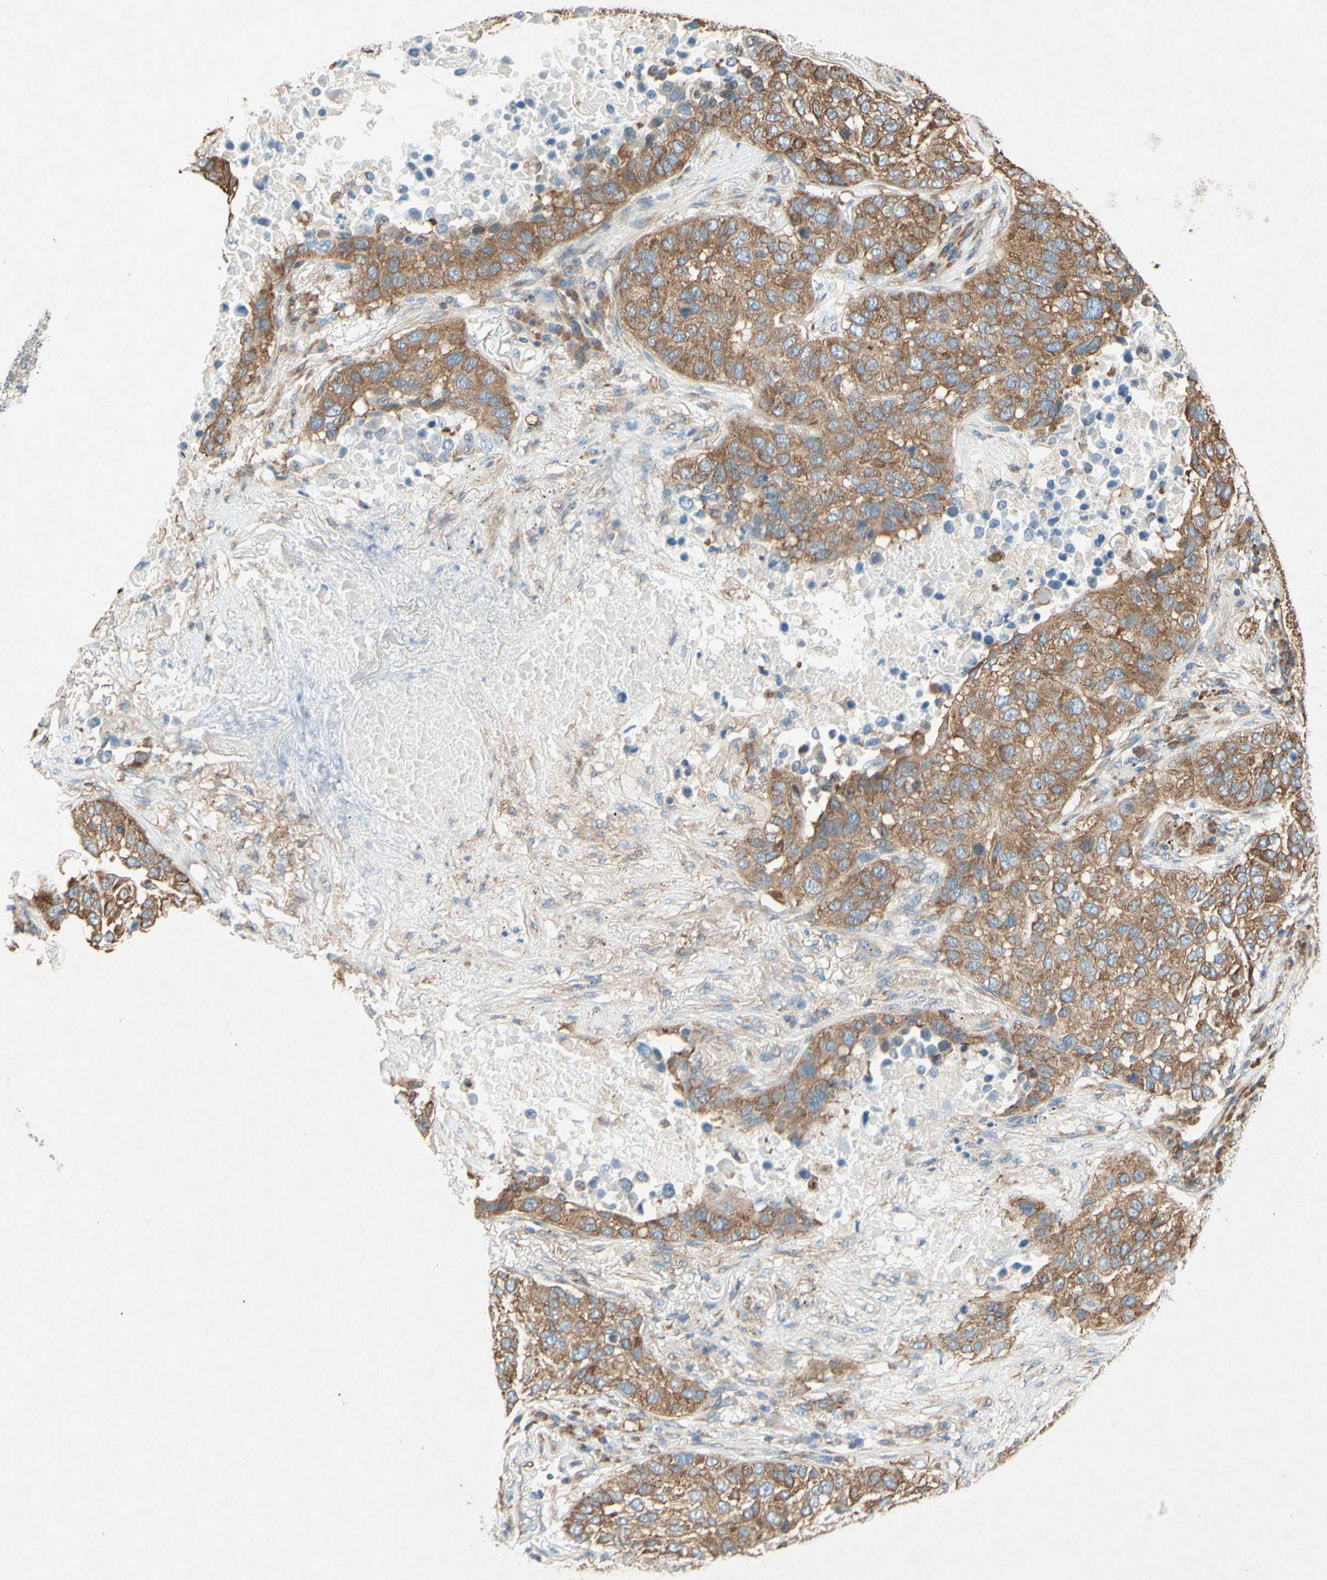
{"staining": {"intensity": "moderate", "quantity": ">75%", "location": "cytoplasmic/membranous"}, "tissue": "lung cancer", "cell_type": "Tumor cells", "image_type": "cancer", "snomed": [{"axis": "morphology", "description": "Squamous cell carcinoma, NOS"}, {"axis": "topography", "description": "Lung"}], "caption": "Squamous cell carcinoma (lung) was stained to show a protein in brown. There is medium levels of moderate cytoplasmic/membranous expression in about >75% of tumor cells. Using DAB (3,3'-diaminobenzidine) (brown) and hematoxylin (blue) stains, captured at high magnification using brightfield microscopy.", "gene": "PABPC1", "patient": {"sex": "male", "age": 57}}